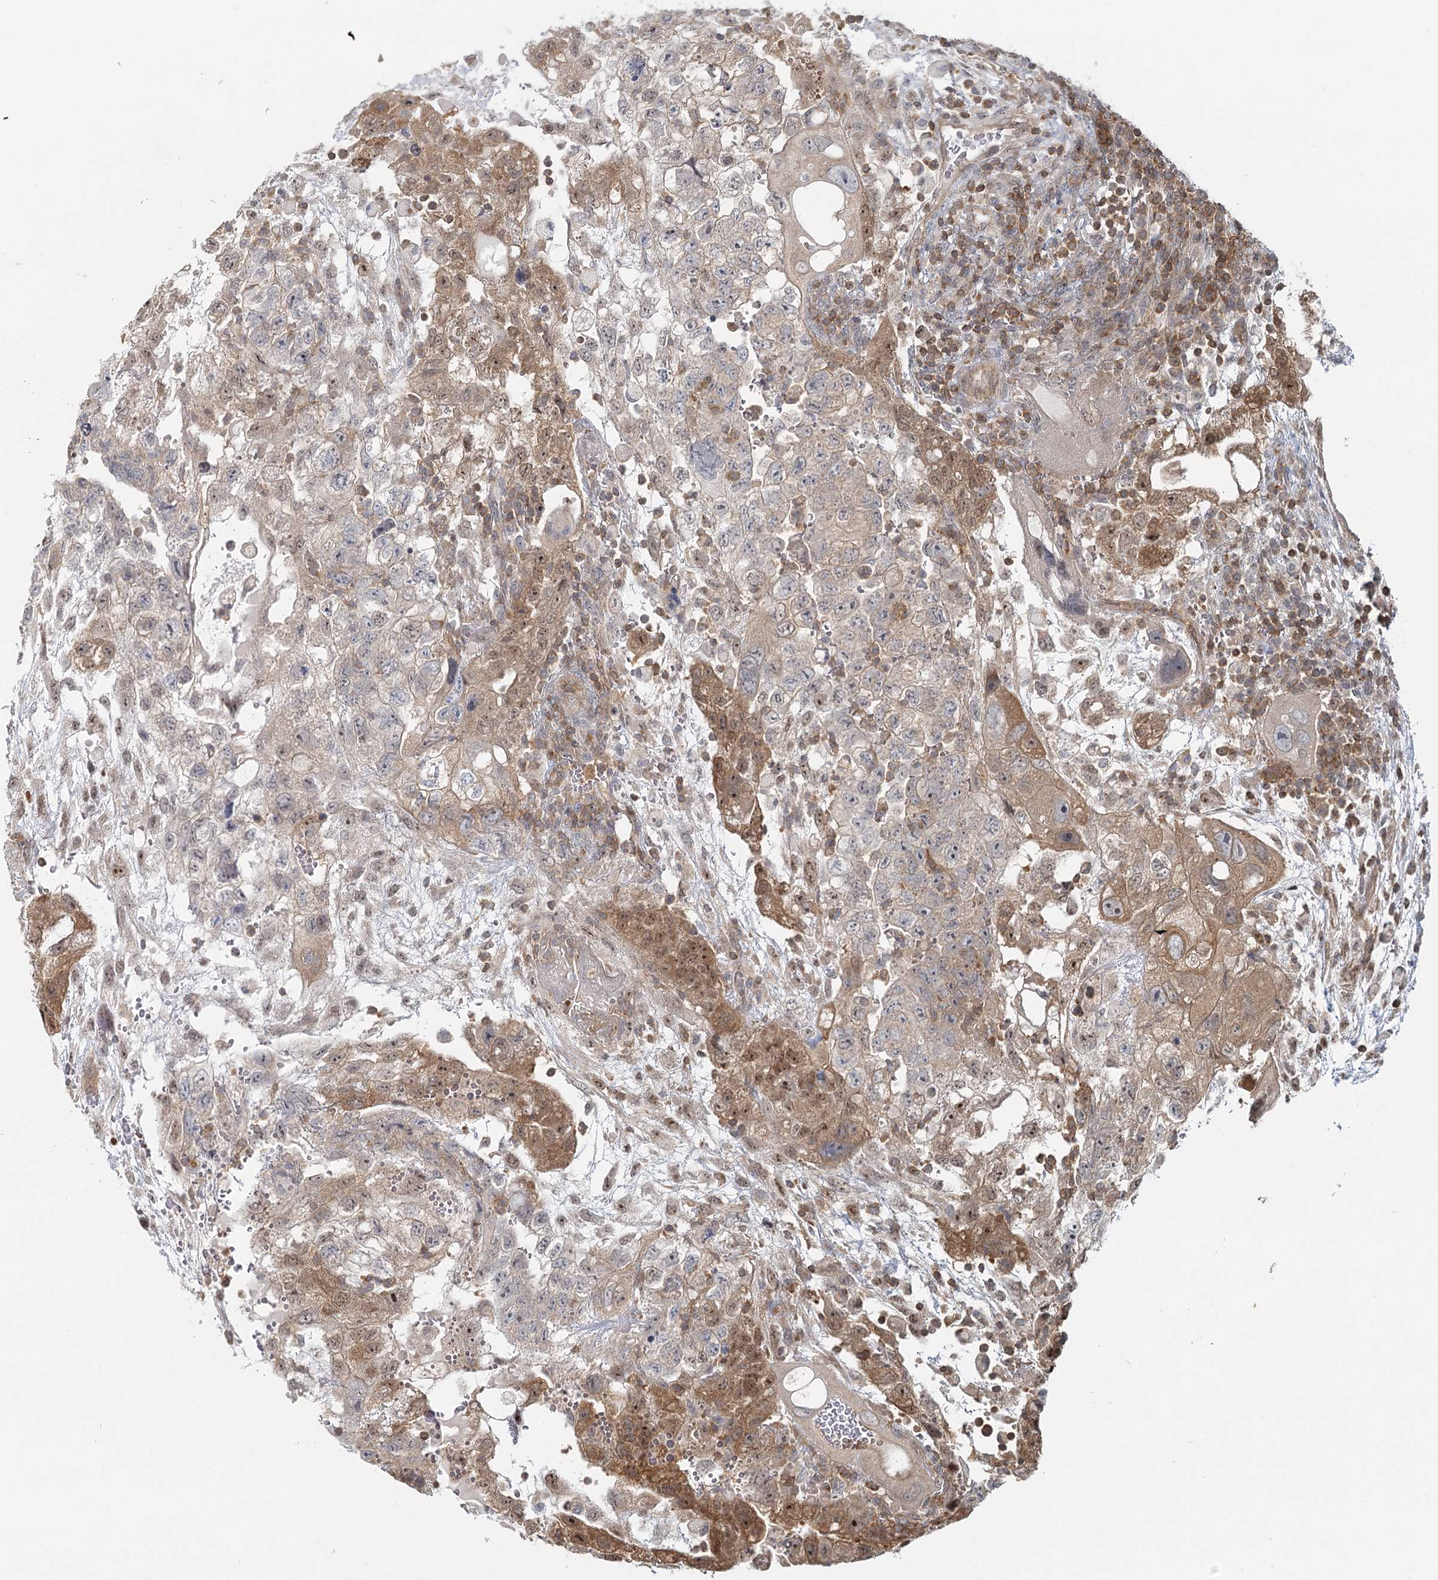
{"staining": {"intensity": "moderate", "quantity": ">75%", "location": "cytoplasmic/membranous,nuclear"}, "tissue": "testis cancer", "cell_type": "Tumor cells", "image_type": "cancer", "snomed": [{"axis": "morphology", "description": "Carcinoma, Embryonal, NOS"}, {"axis": "topography", "description": "Testis"}], "caption": "Immunohistochemical staining of human testis embryonal carcinoma demonstrates medium levels of moderate cytoplasmic/membranous and nuclear protein expression in approximately >75% of tumor cells. (DAB (3,3'-diaminobenzidine) = brown stain, brightfield microscopy at high magnification).", "gene": "FAM120B", "patient": {"sex": "male", "age": 36}}